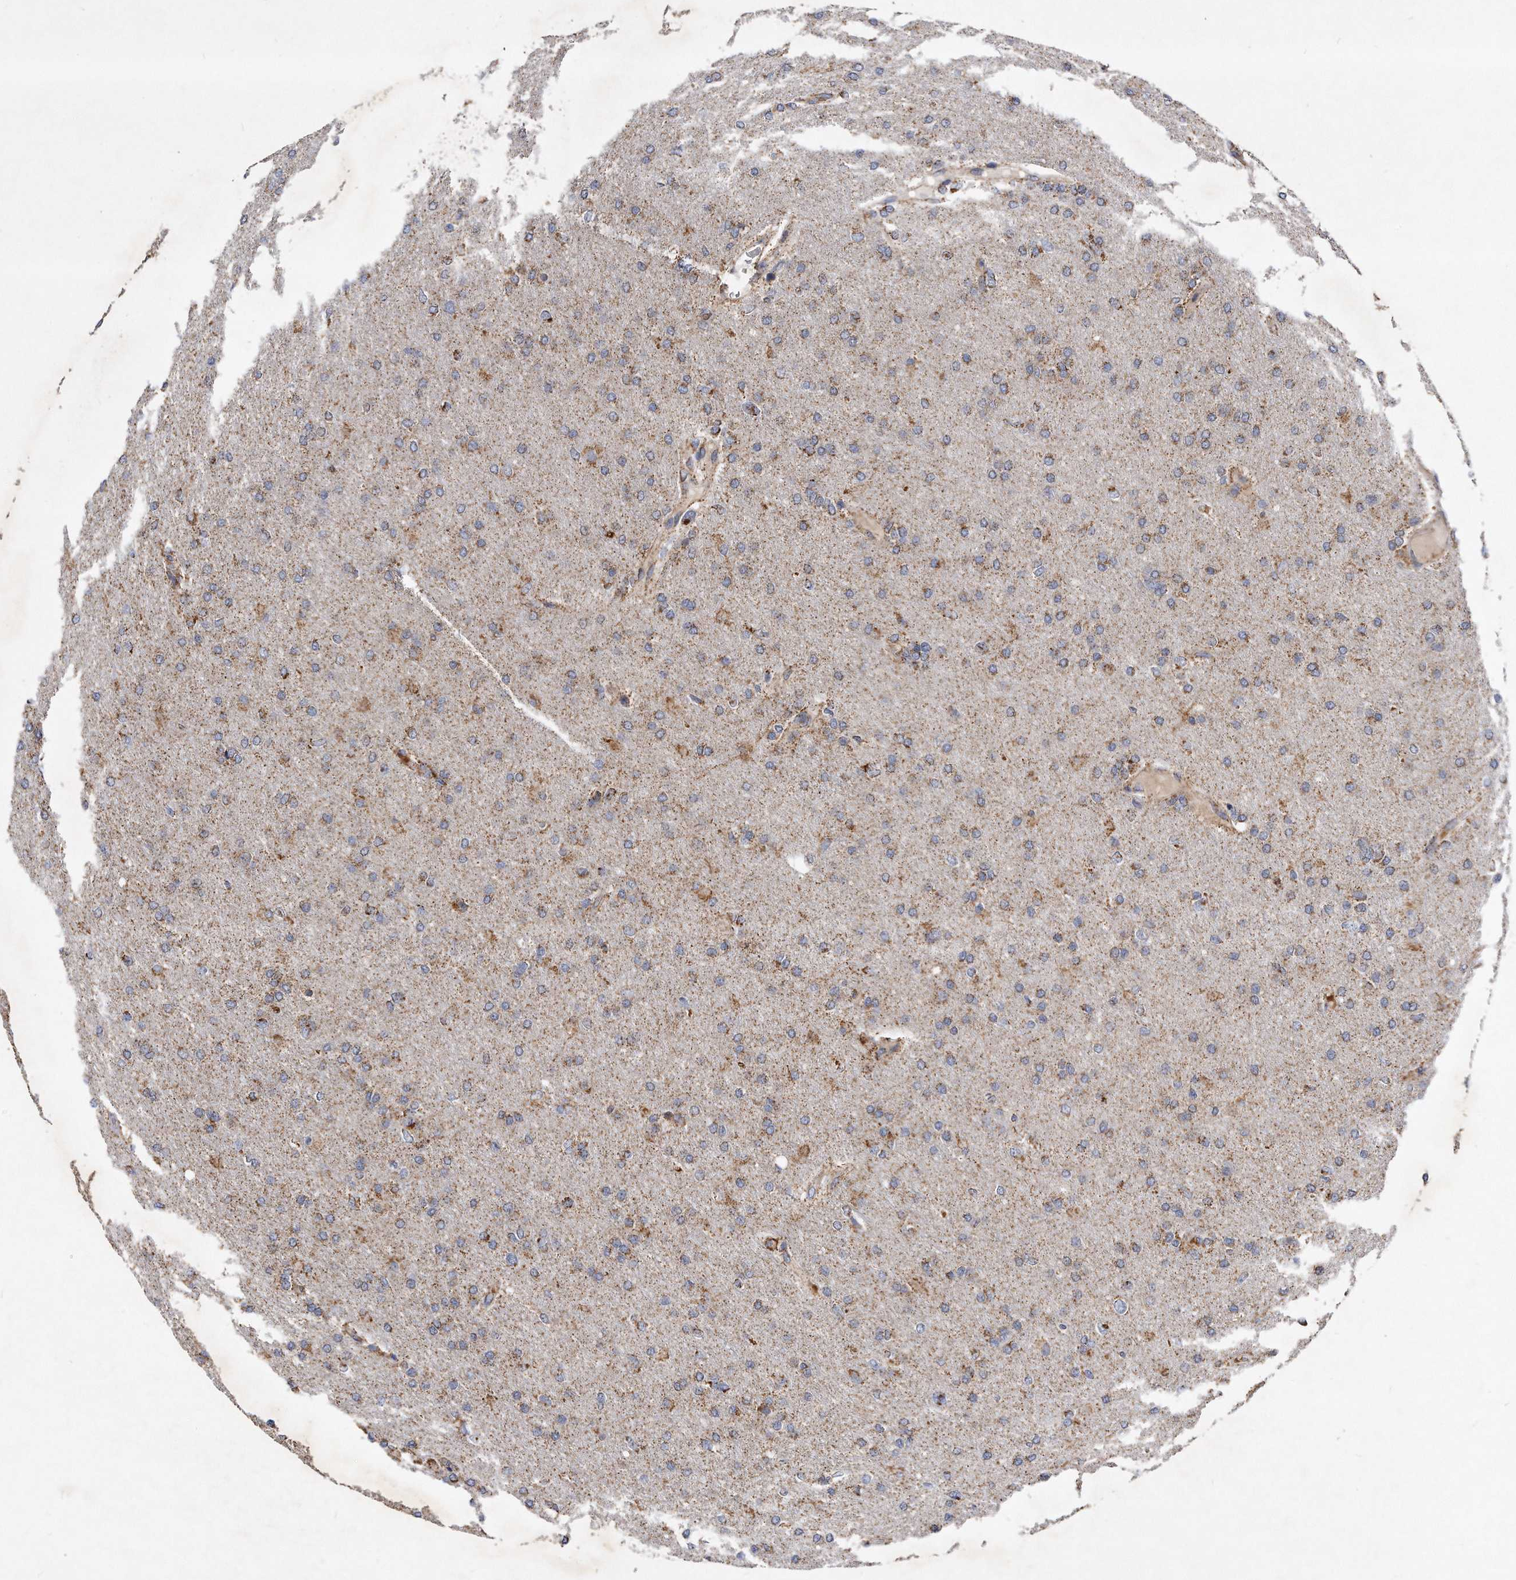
{"staining": {"intensity": "weak", "quantity": "25%-75%", "location": "cytoplasmic/membranous"}, "tissue": "glioma", "cell_type": "Tumor cells", "image_type": "cancer", "snomed": [{"axis": "morphology", "description": "Glioma, malignant, High grade"}, {"axis": "topography", "description": "Cerebral cortex"}], "caption": "Protein expression by immunohistochemistry demonstrates weak cytoplasmic/membranous positivity in approximately 25%-75% of tumor cells in high-grade glioma (malignant). The staining was performed using DAB to visualize the protein expression in brown, while the nuclei were stained in blue with hematoxylin (Magnification: 20x).", "gene": "PPP5C", "patient": {"sex": "female", "age": 36}}